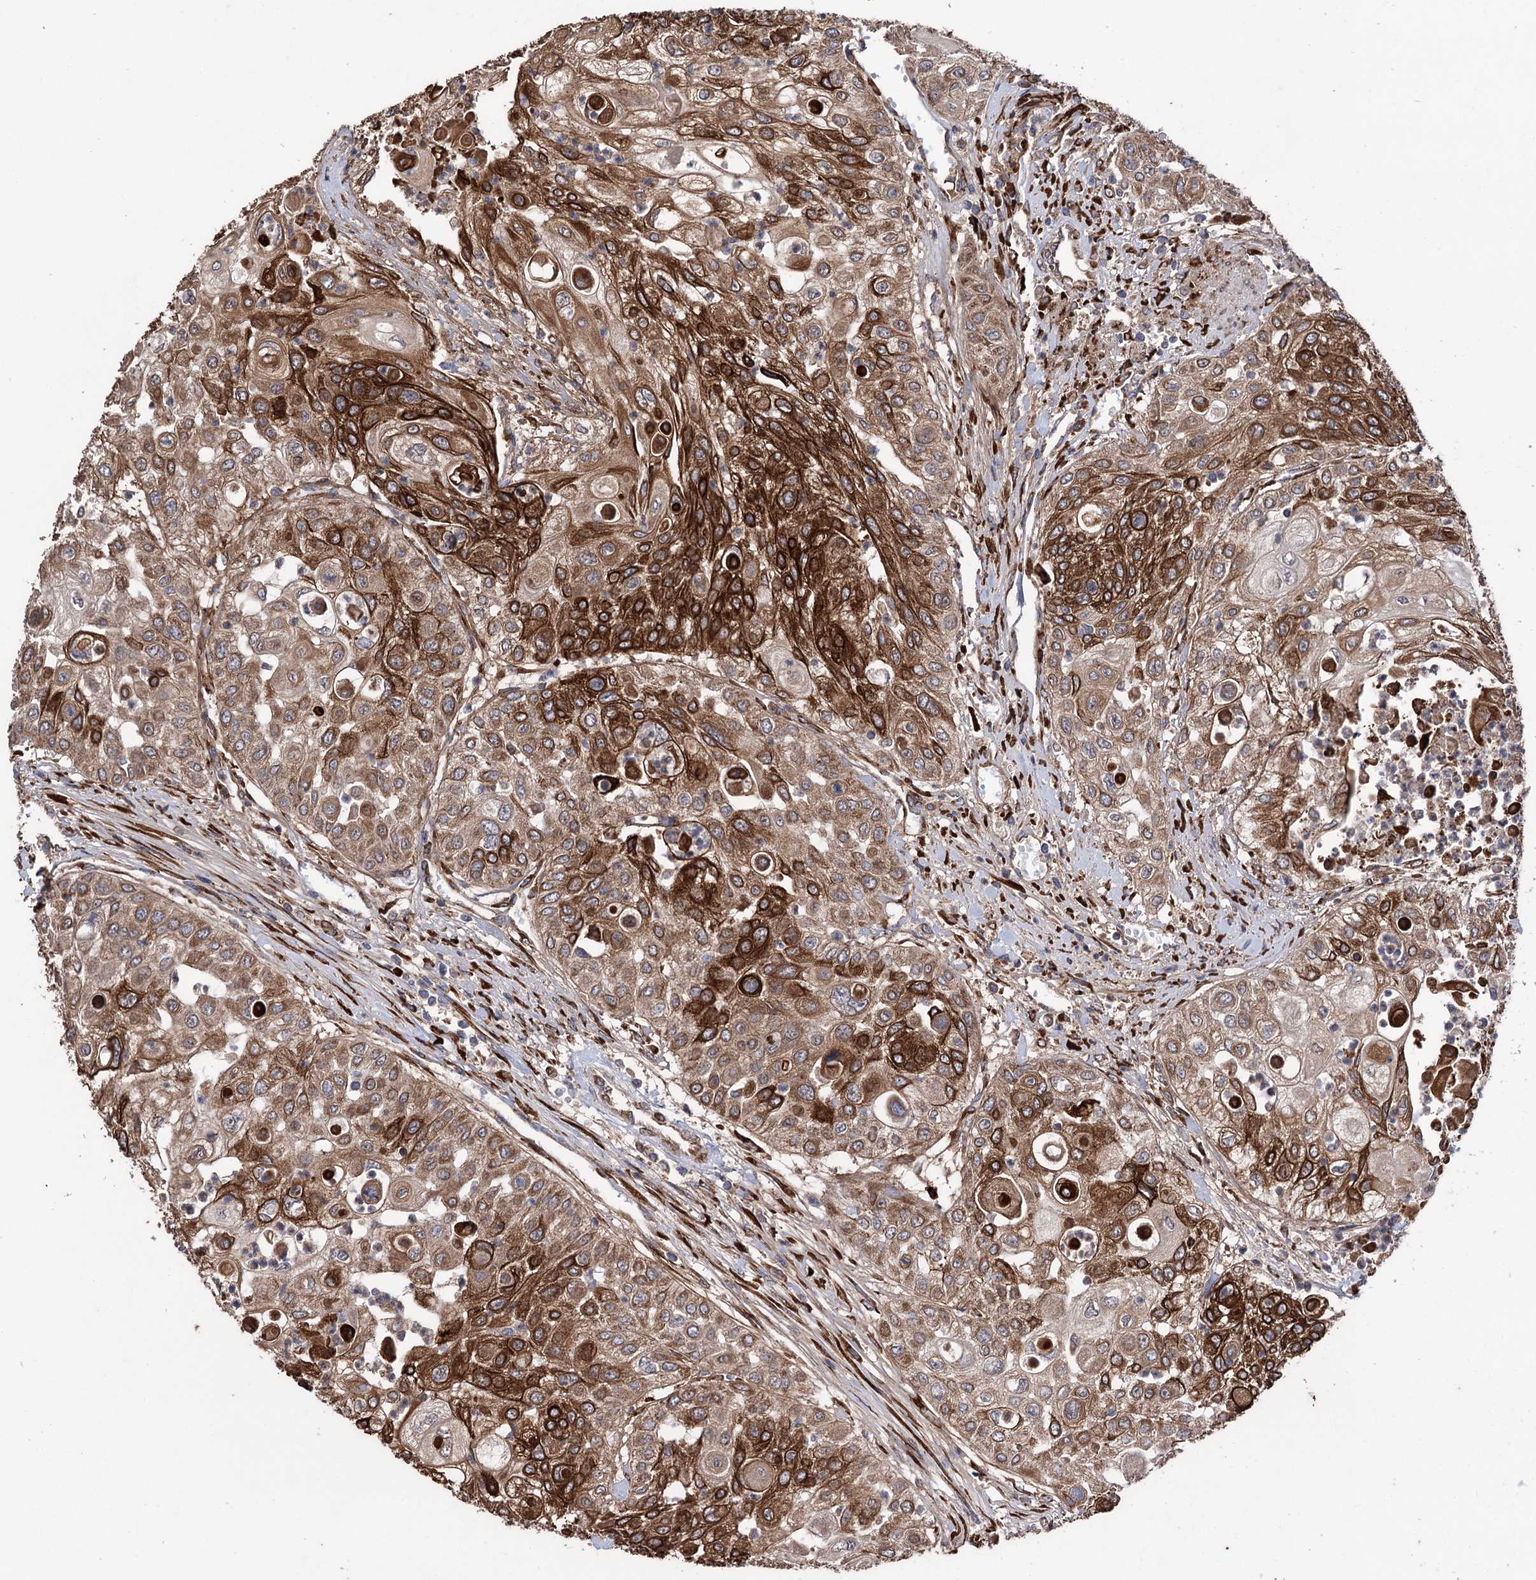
{"staining": {"intensity": "strong", "quantity": ">75%", "location": "cytoplasmic/membranous"}, "tissue": "urothelial cancer", "cell_type": "Tumor cells", "image_type": "cancer", "snomed": [{"axis": "morphology", "description": "Urothelial carcinoma, High grade"}, {"axis": "topography", "description": "Urinary bladder"}], "caption": "Tumor cells demonstrate high levels of strong cytoplasmic/membranous positivity in approximately >75% of cells in human urothelial cancer.", "gene": "CDAN1", "patient": {"sex": "female", "age": 79}}